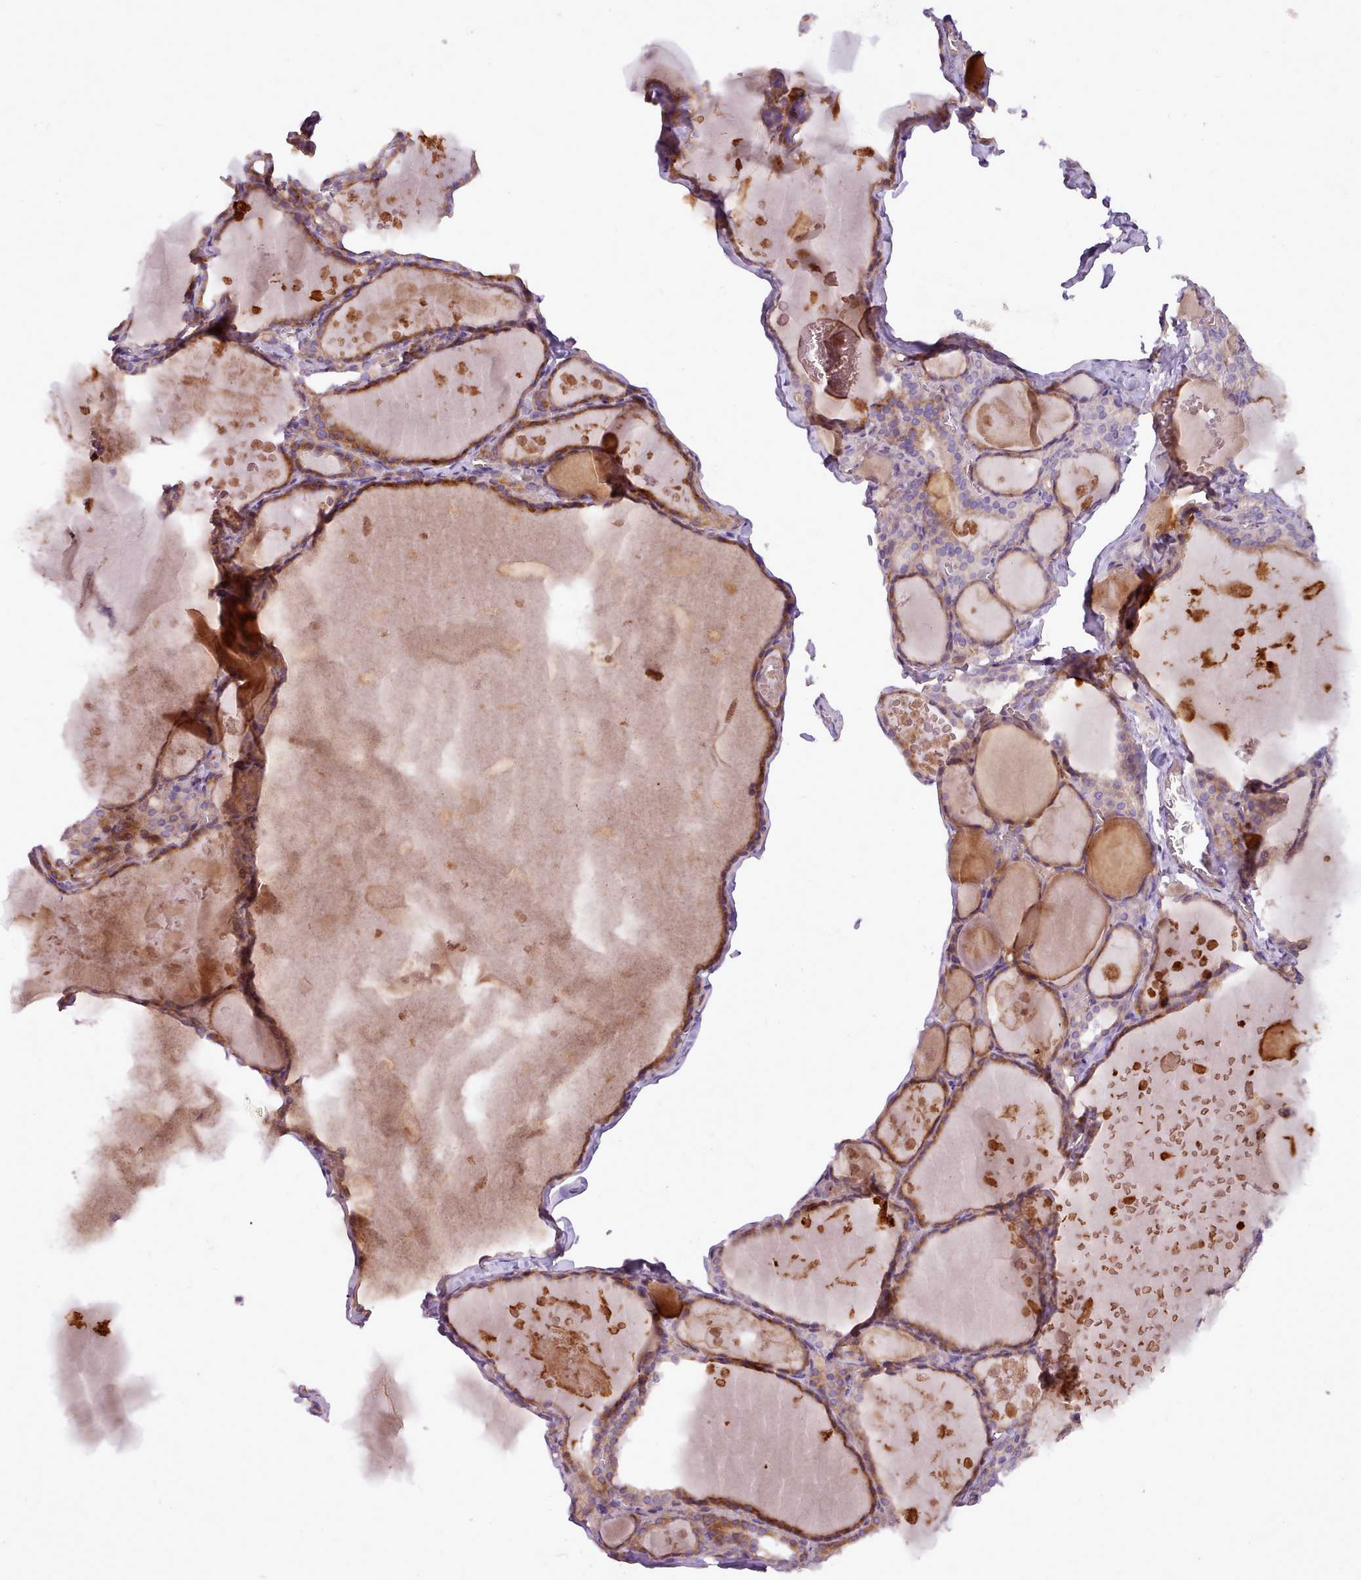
{"staining": {"intensity": "moderate", "quantity": "25%-75%", "location": "cytoplasmic/membranous"}, "tissue": "thyroid gland", "cell_type": "Glandular cells", "image_type": "normal", "snomed": [{"axis": "morphology", "description": "Normal tissue, NOS"}, {"axis": "topography", "description": "Thyroid gland"}], "caption": "Immunohistochemical staining of benign human thyroid gland reveals moderate cytoplasmic/membranous protein staining in approximately 25%-75% of glandular cells. (Stains: DAB (3,3'-diaminobenzidine) in brown, nuclei in blue, Microscopy: brightfield microscopy at high magnification).", "gene": "NTN4", "patient": {"sex": "male", "age": 56}}